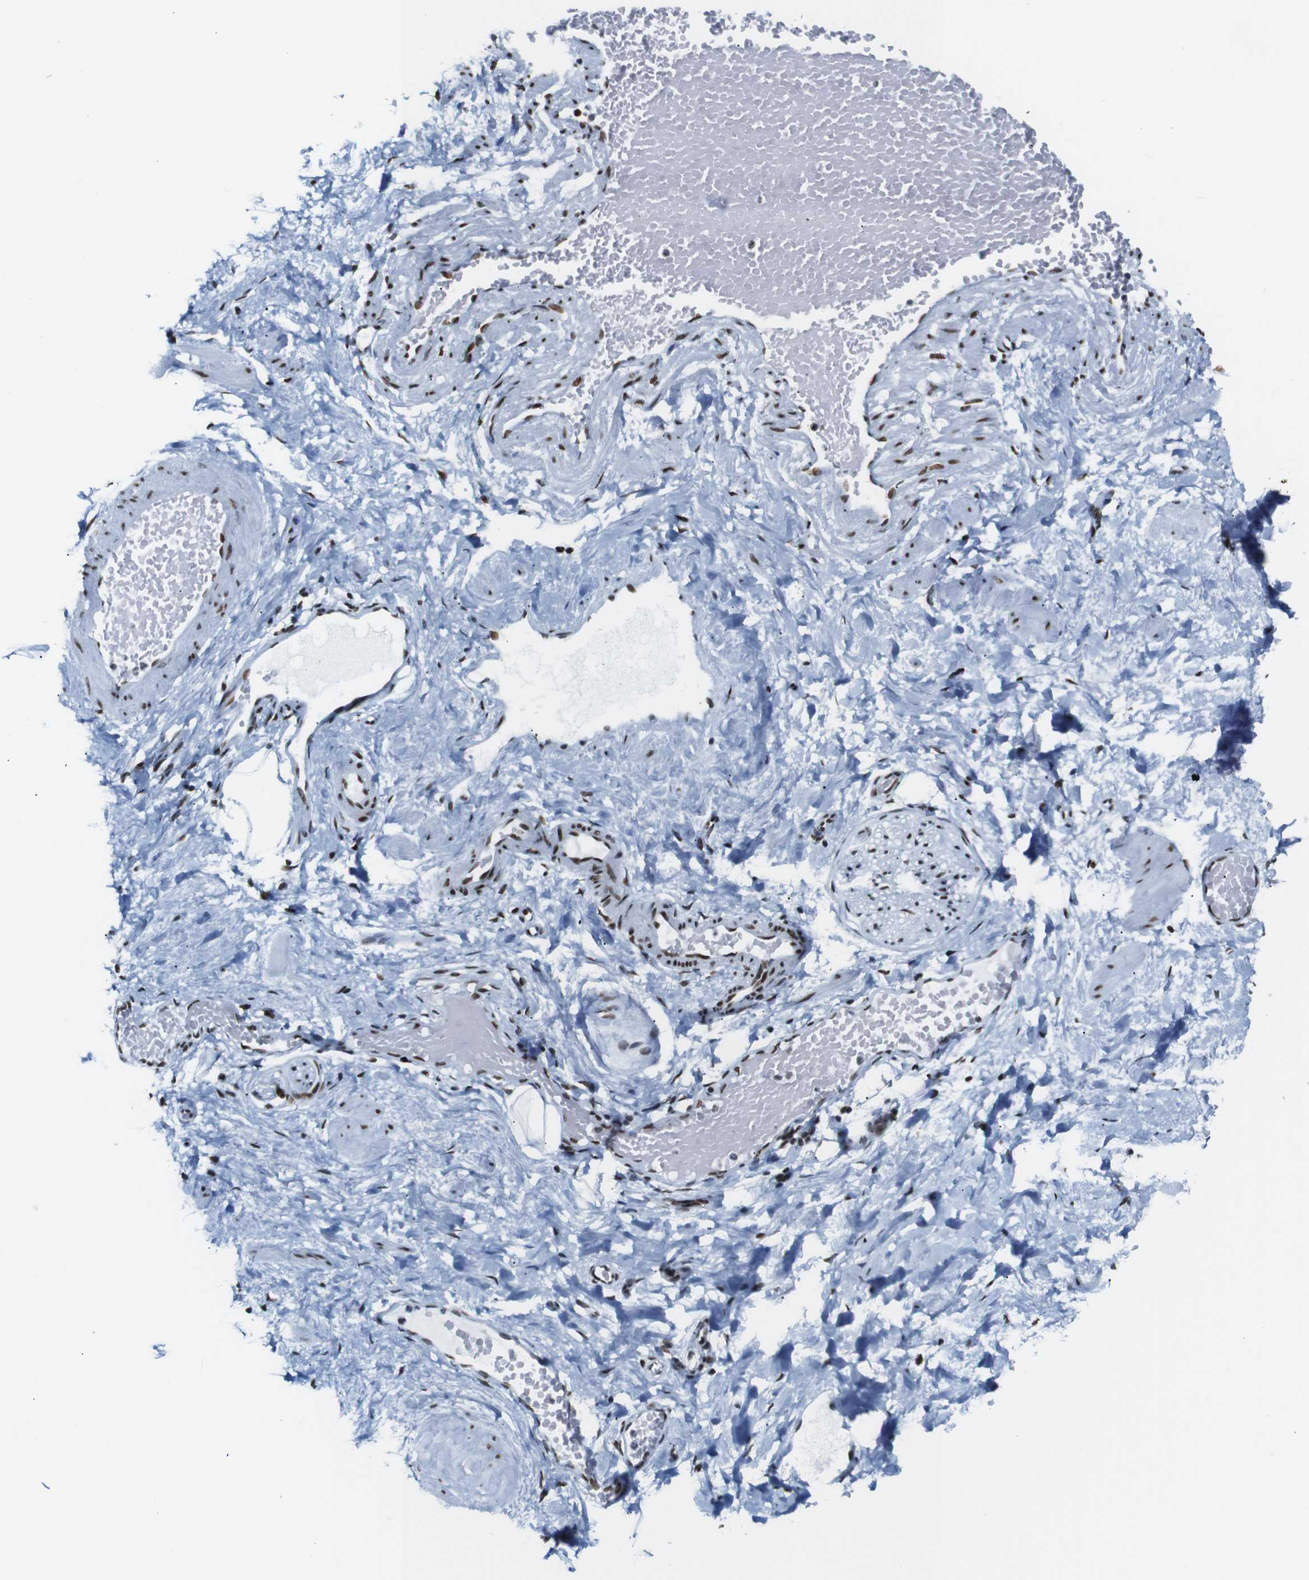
{"staining": {"intensity": "moderate", "quantity": ">75%", "location": "nuclear"}, "tissue": "adipose tissue", "cell_type": "Adipocytes", "image_type": "normal", "snomed": [{"axis": "morphology", "description": "Normal tissue, NOS"}, {"axis": "topography", "description": "Soft tissue"}, {"axis": "topography", "description": "Vascular tissue"}], "caption": "Adipocytes display medium levels of moderate nuclear positivity in about >75% of cells in normal human adipose tissue.", "gene": "TRA2B", "patient": {"sex": "female", "age": 35}}